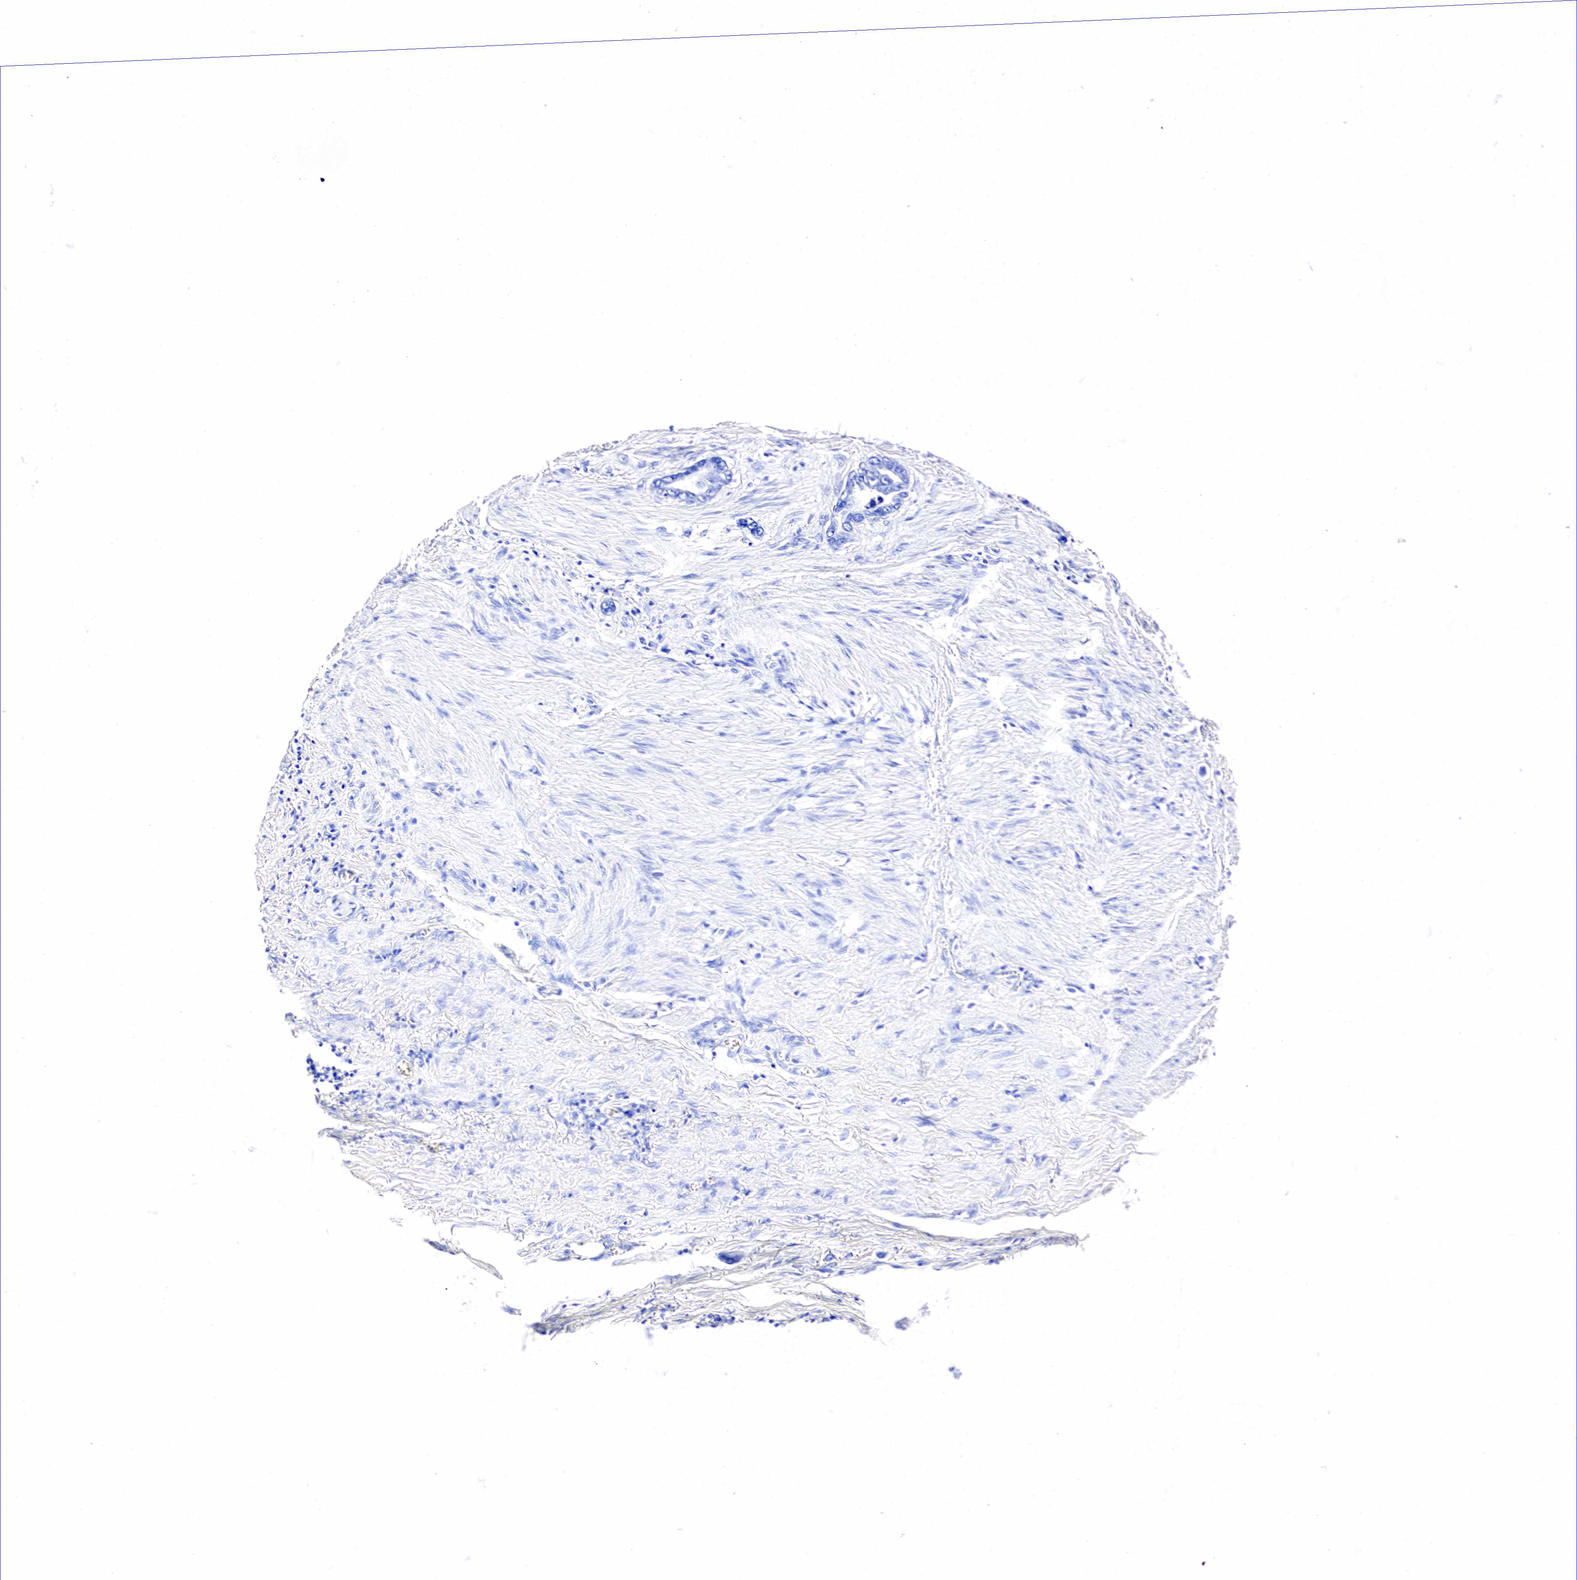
{"staining": {"intensity": "negative", "quantity": "none", "location": "none"}, "tissue": "stomach cancer", "cell_type": "Tumor cells", "image_type": "cancer", "snomed": [{"axis": "morphology", "description": "Adenocarcinoma, NOS"}, {"axis": "topography", "description": "Stomach"}], "caption": "This is an immunohistochemistry (IHC) image of human stomach adenocarcinoma. There is no staining in tumor cells.", "gene": "ACP3", "patient": {"sex": "male", "age": 78}}